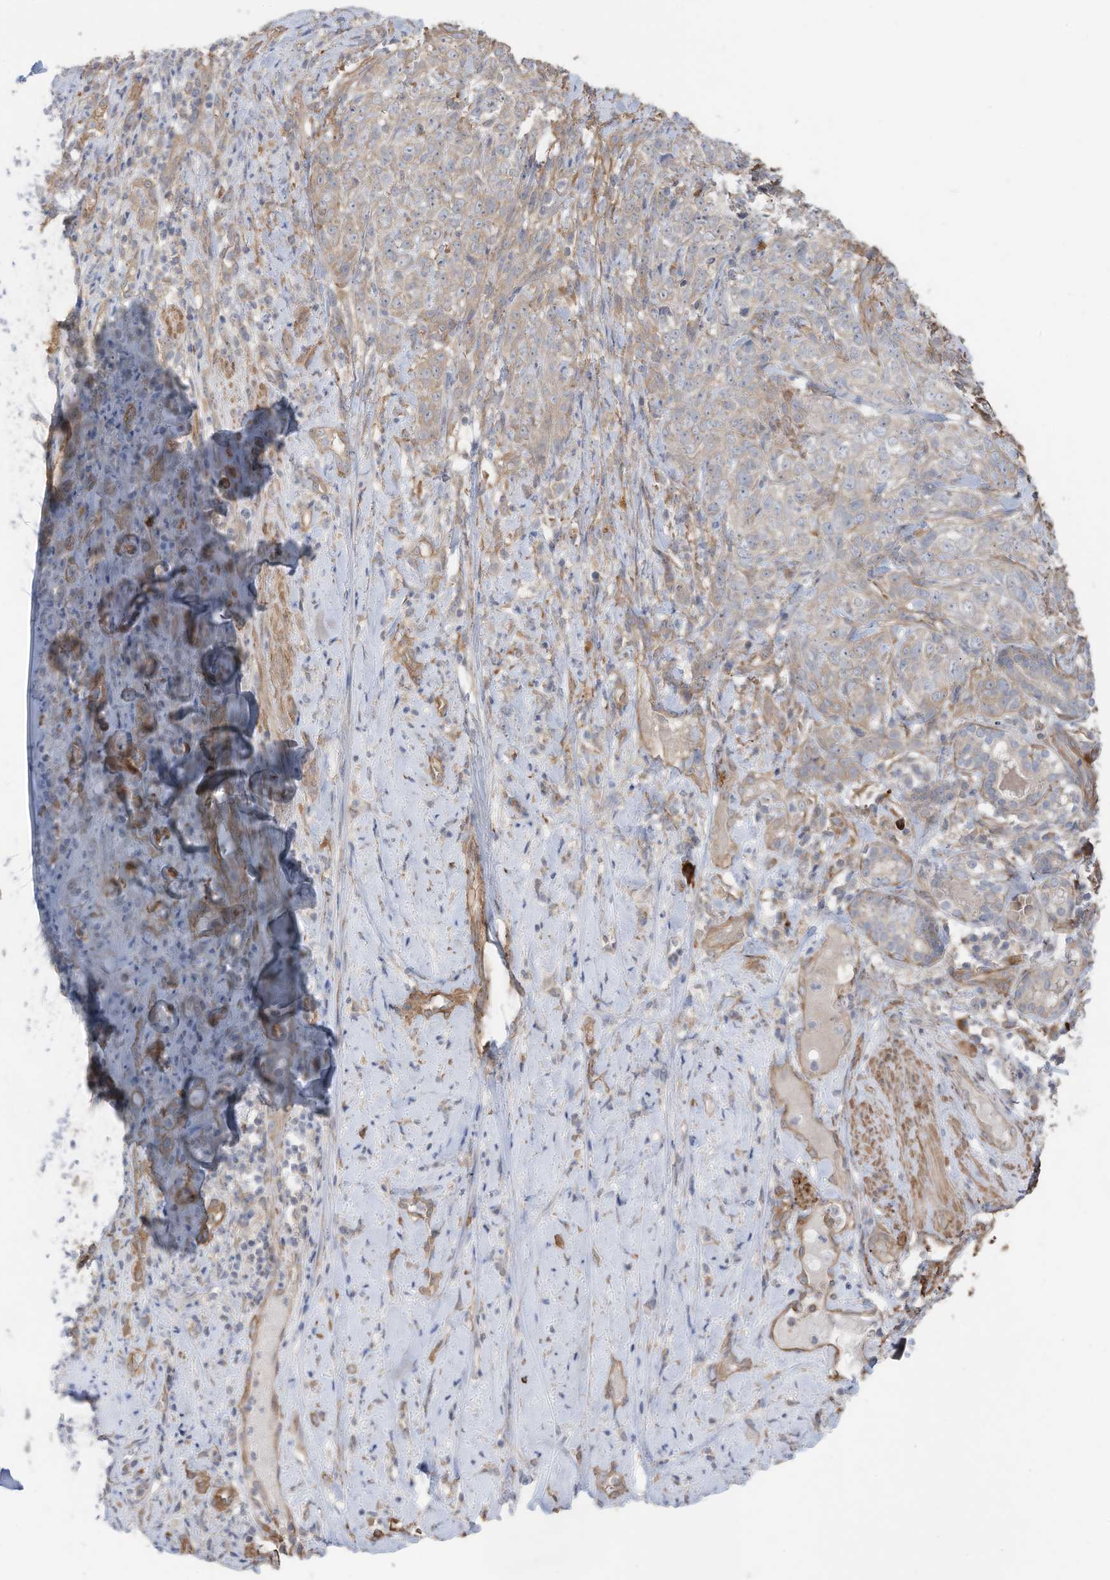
{"staining": {"intensity": "weak", "quantity": ">75%", "location": "cytoplasmic/membranous"}, "tissue": "adipose tissue", "cell_type": "Adipocytes", "image_type": "normal", "snomed": [{"axis": "morphology", "description": "Normal tissue, NOS"}, {"axis": "morphology", "description": "Basal cell carcinoma"}, {"axis": "topography", "description": "Cartilage tissue"}, {"axis": "topography", "description": "Nasopharynx"}, {"axis": "topography", "description": "Oral tissue"}], "caption": "Brown immunohistochemical staining in benign adipose tissue shows weak cytoplasmic/membranous staining in about >75% of adipocytes.", "gene": "SLC17A7", "patient": {"sex": "female", "age": 77}}